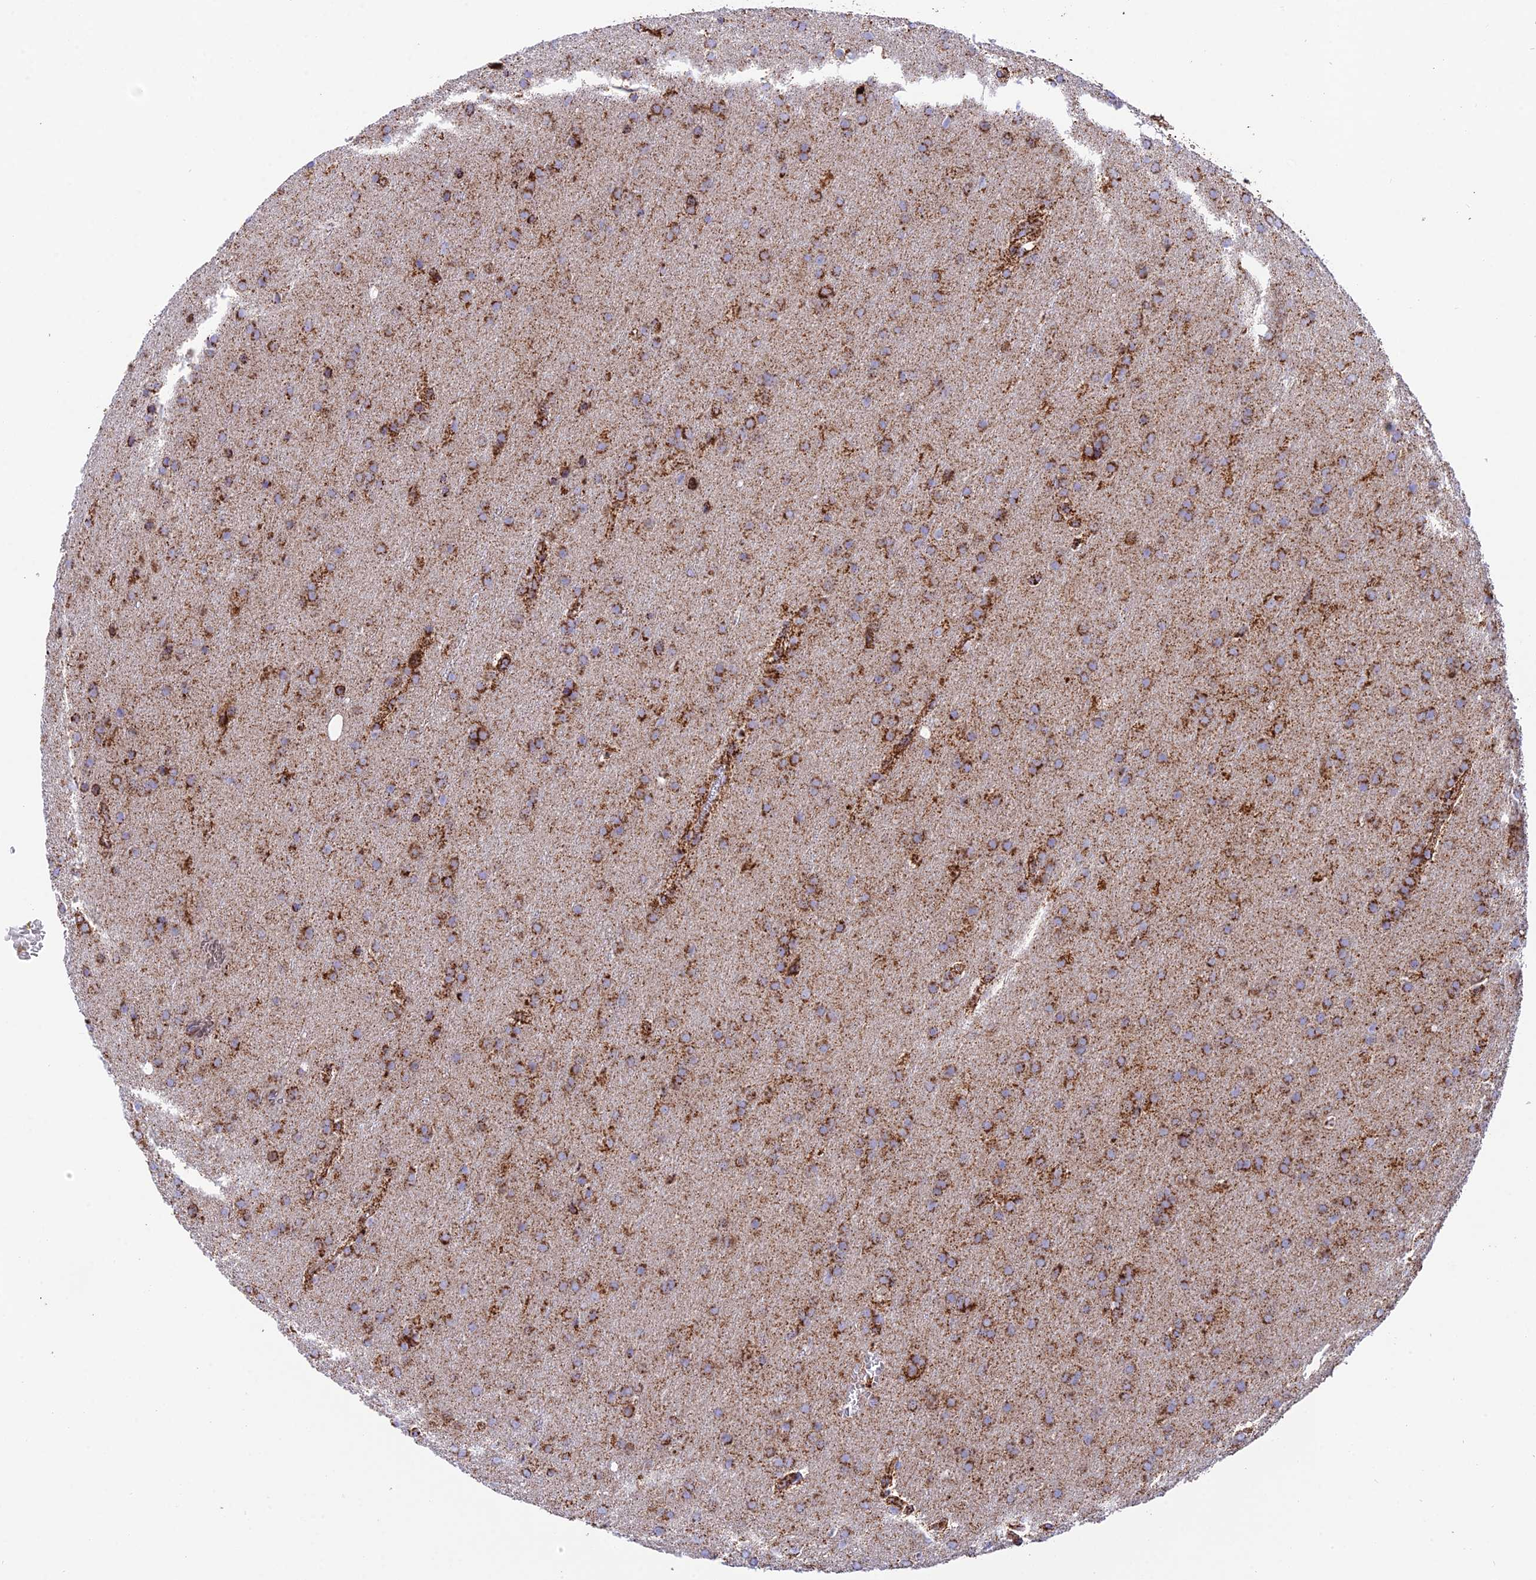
{"staining": {"intensity": "strong", "quantity": "25%-75%", "location": "cytoplasmic/membranous"}, "tissue": "glioma", "cell_type": "Tumor cells", "image_type": "cancer", "snomed": [{"axis": "morphology", "description": "Glioma, malignant, Low grade"}, {"axis": "topography", "description": "Brain"}], "caption": "Protein analysis of glioma tissue exhibits strong cytoplasmic/membranous positivity in approximately 25%-75% of tumor cells.", "gene": "CHCHD3", "patient": {"sex": "female", "age": 32}}